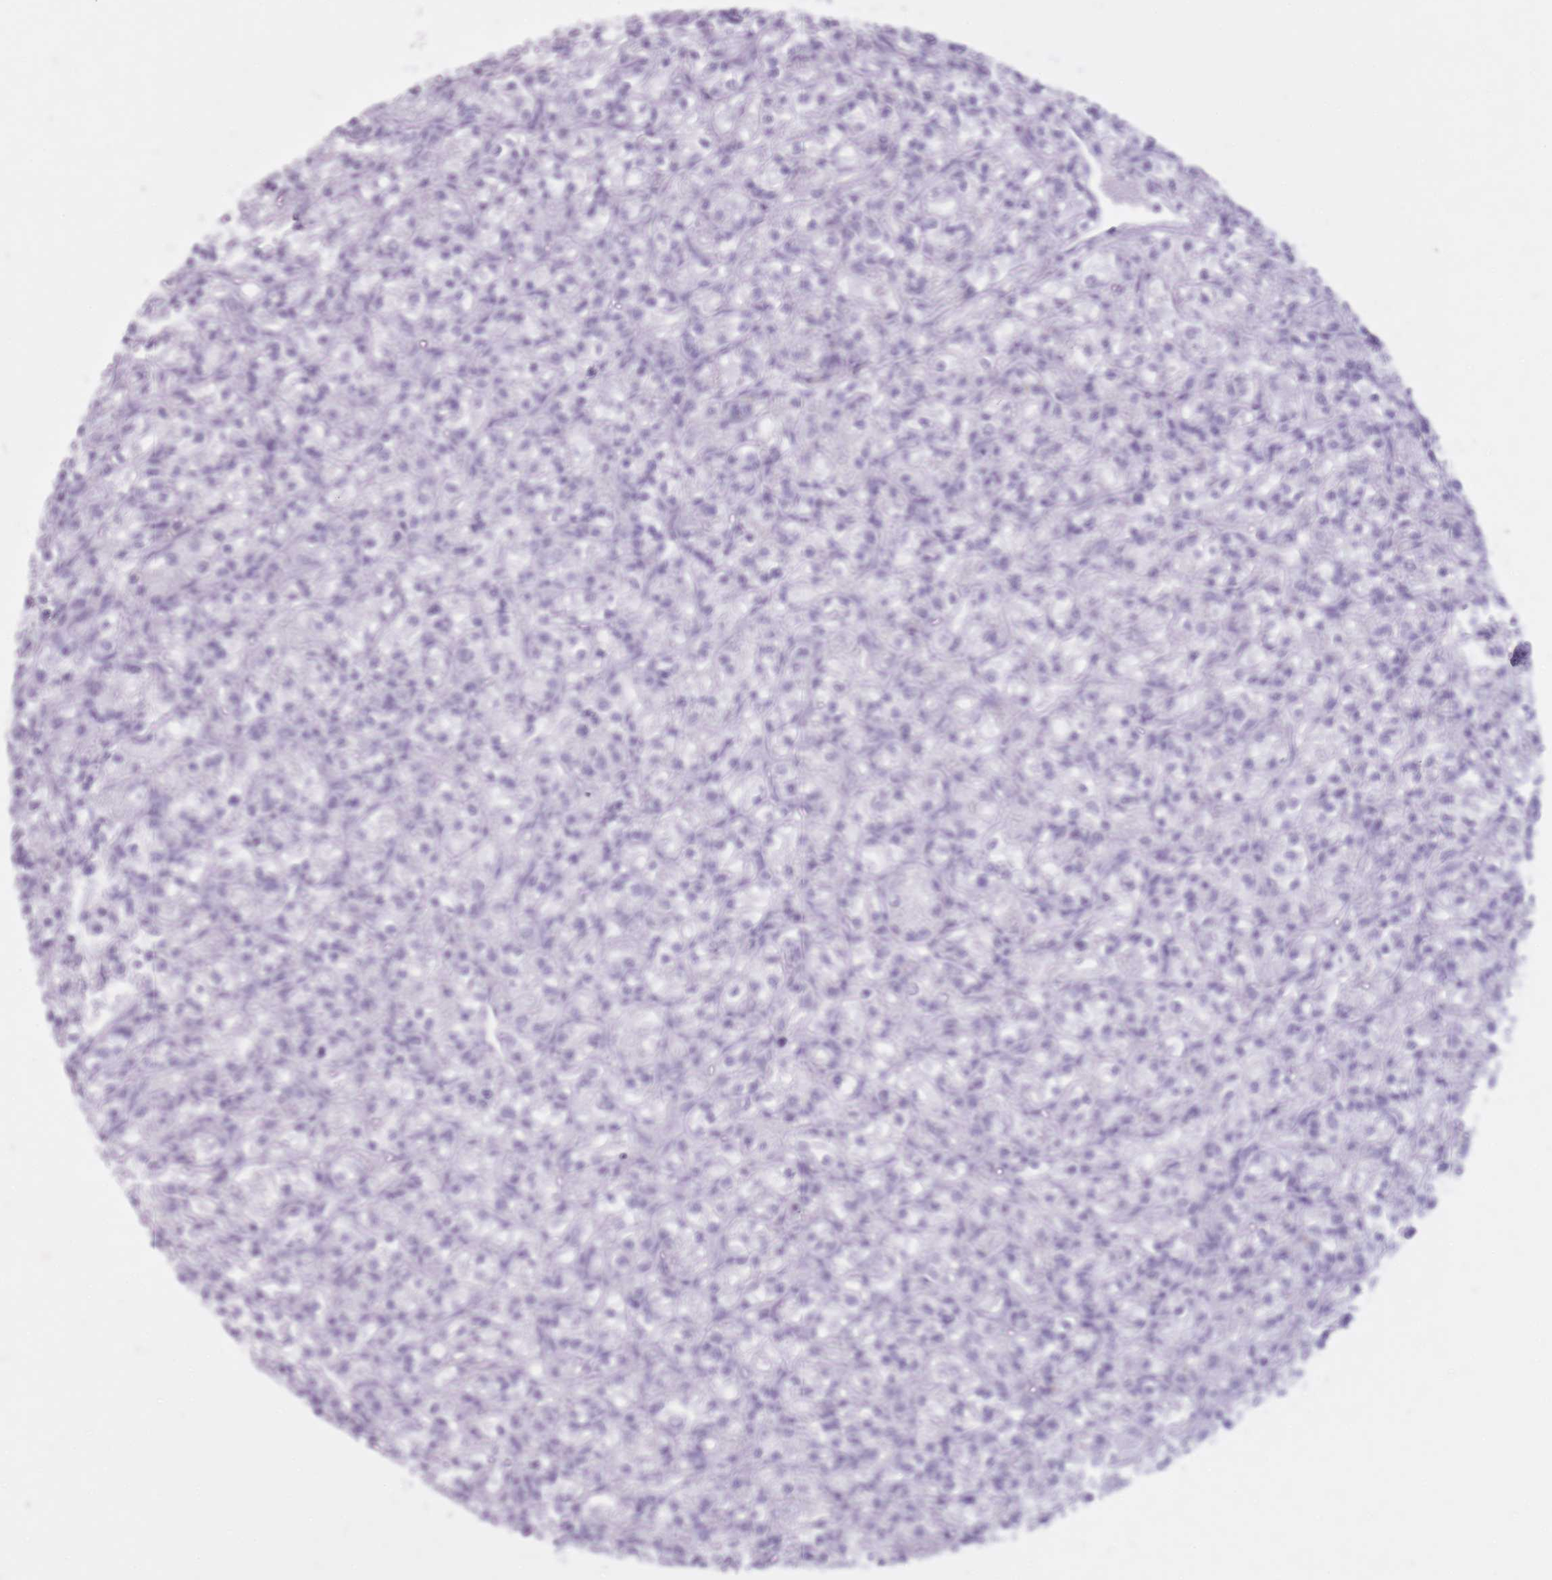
{"staining": {"intensity": "negative", "quantity": "none", "location": "none"}, "tissue": "renal cancer", "cell_type": "Tumor cells", "image_type": "cancer", "snomed": [{"axis": "morphology", "description": "Adenocarcinoma, NOS"}, {"axis": "topography", "description": "Kidney"}], "caption": "An image of renal adenocarcinoma stained for a protein shows no brown staining in tumor cells.", "gene": "GOLGA6D", "patient": {"sex": "female", "age": 59}}